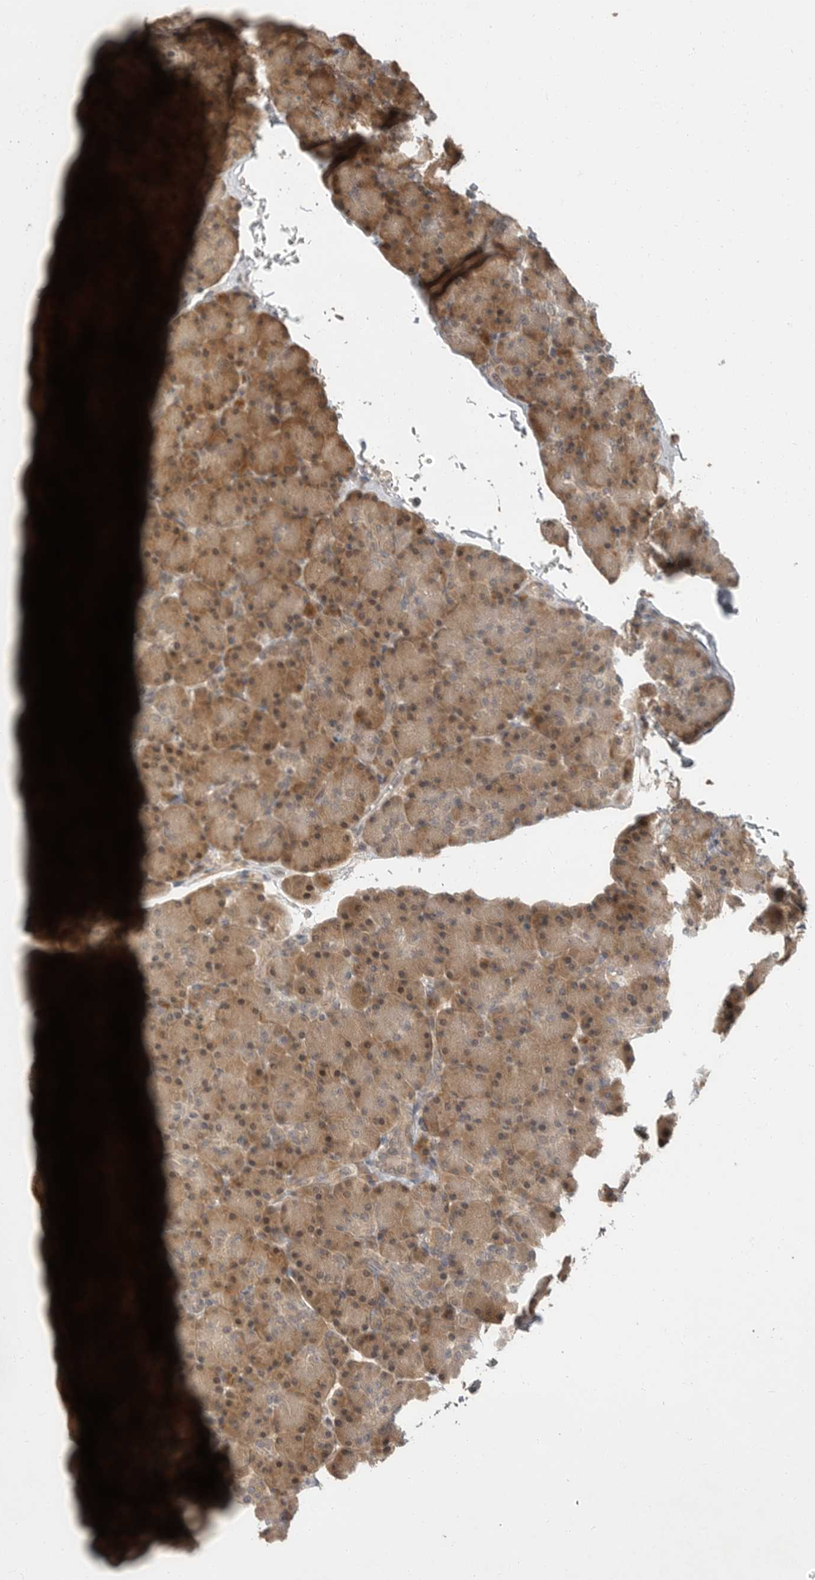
{"staining": {"intensity": "moderate", "quantity": ">75%", "location": "cytoplasmic/membranous"}, "tissue": "pancreas", "cell_type": "Exocrine glandular cells", "image_type": "normal", "snomed": [{"axis": "morphology", "description": "Normal tissue, NOS"}, {"axis": "topography", "description": "Pancreas"}], "caption": "DAB immunohistochemical staining of normal pancreas exhibits moderate cytoplasmic/membranous protein expression in approximately >75% of exocrine glandular cells. The staining was performed using DAB to visualize the protein expression in brown, while the nuclei were stained in blue with hematoxylin (Magnification: 20x).", "gene": "OSBPL9", "patient": {"sex": "female", "age": 43}}